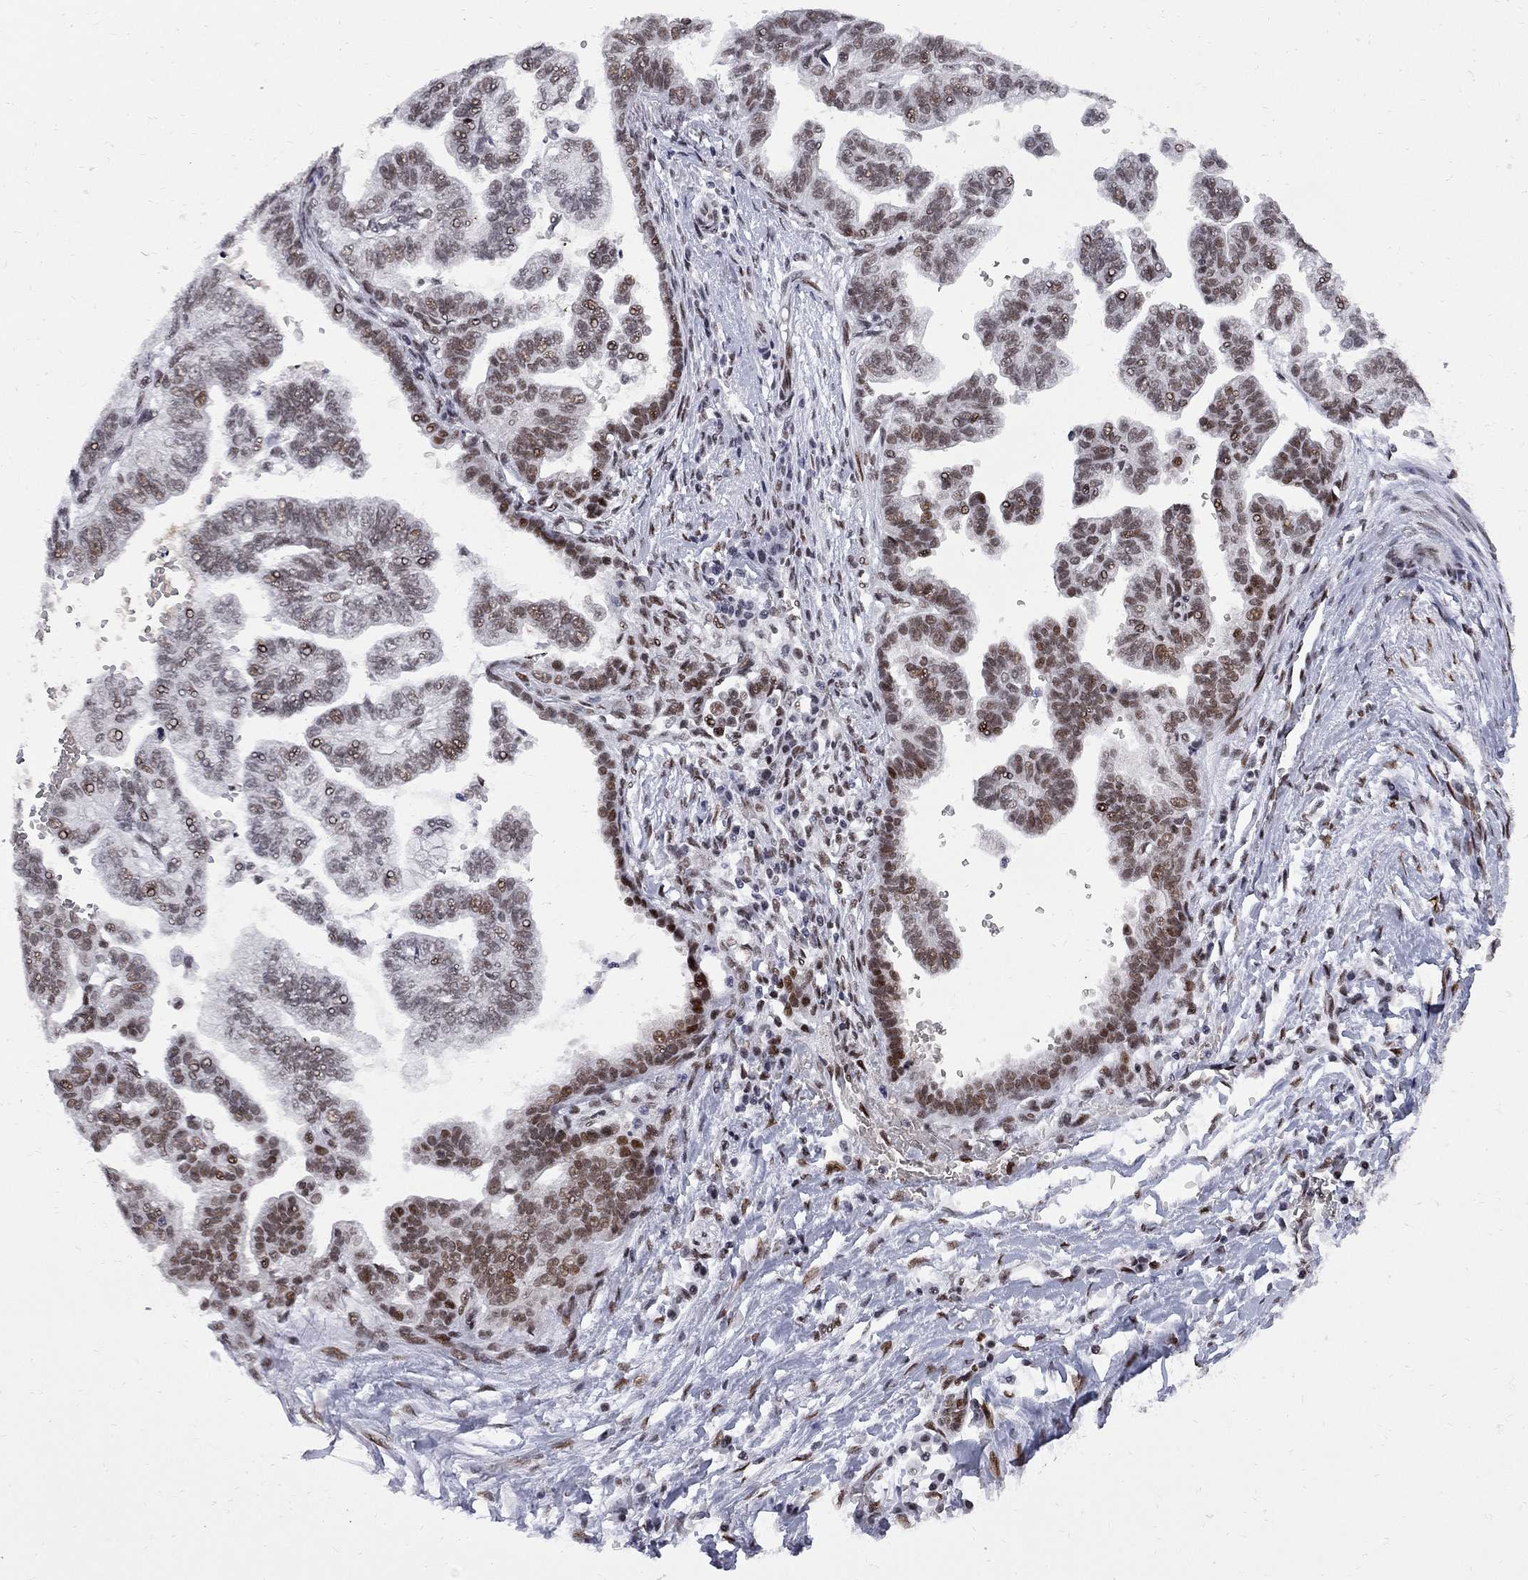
{"staining": {"intensity": "moderate", "quantity": "25%-75%", "location": "nuclear"}, "tissue": "stomach cancer", "cell_type": "Tumor cells", "image_type": "cancer", "snomed": [{"axis": "morphology", "description": "Adenocarcinoma, NOS"}, {"axis": "topography", "description": "Stomach"}], "caption": "Moderate nuclear protein positivity is seen in about 25%-75% of tumor cells in adenocarcinoma (stomach). Nuclei are stained in blue.", "gene": "ZBTB47", "patient": {"sex": "male", "age": 83}}